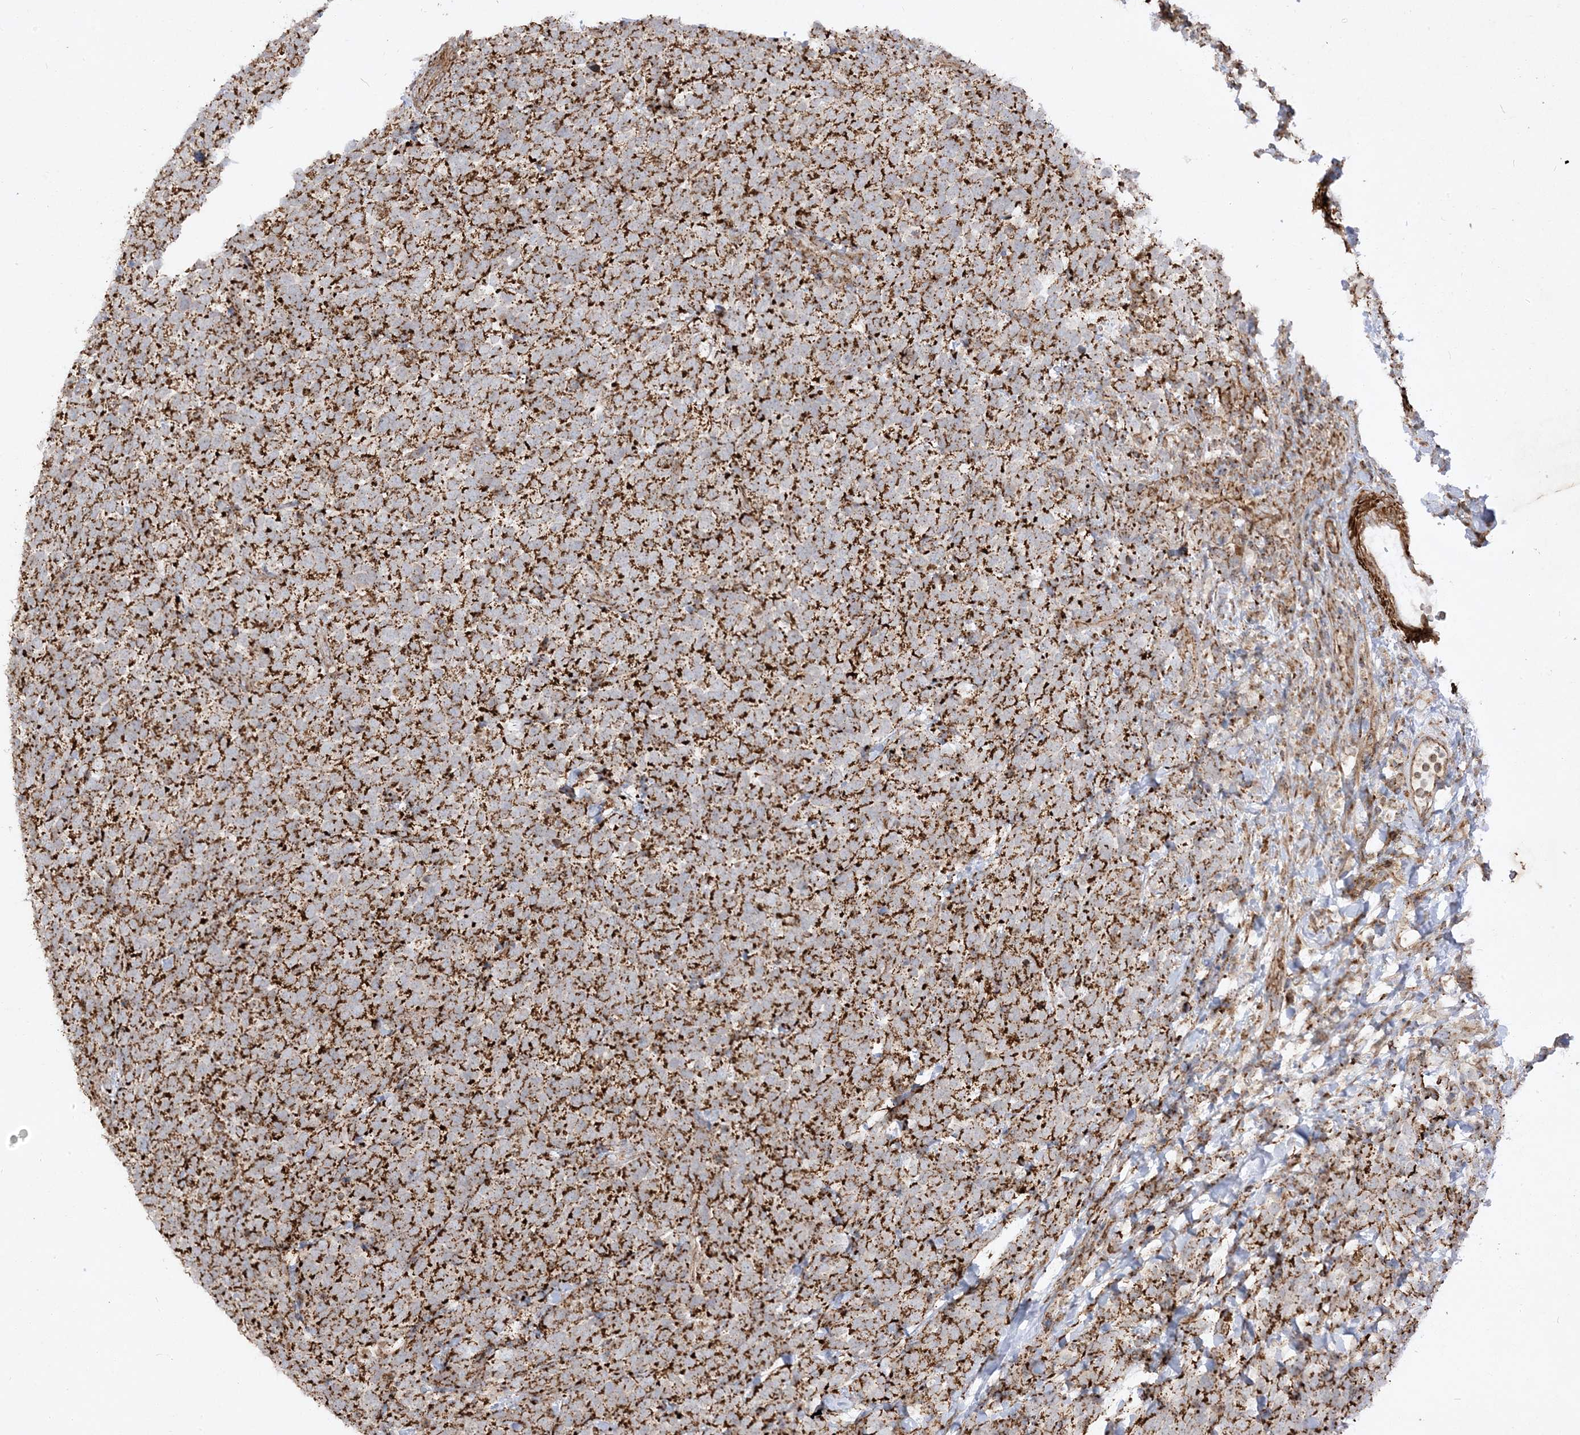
{"staining": {"intensity": "strong", "quantity": ">75%", "location": "cytoplasmic/membranous"}, "tissue": "urothelial cancer", "cell_type": "Tumor cells", "image_type": "cancer", "snomed": [{"axis": "morphology", "description": "Urothelial carcinoma, High grade"}, {"axis": "topography", "description": "Urinary bladder"}], "caption": "Immunohistochemical staining of human high-grade urothelial carcinoma exhibits high levels of strong cytoplasmic/membranous positivity in about >75% of tumor cells.", "gene": "AARS2", "patient": {"sex": "female", "age": 82}}